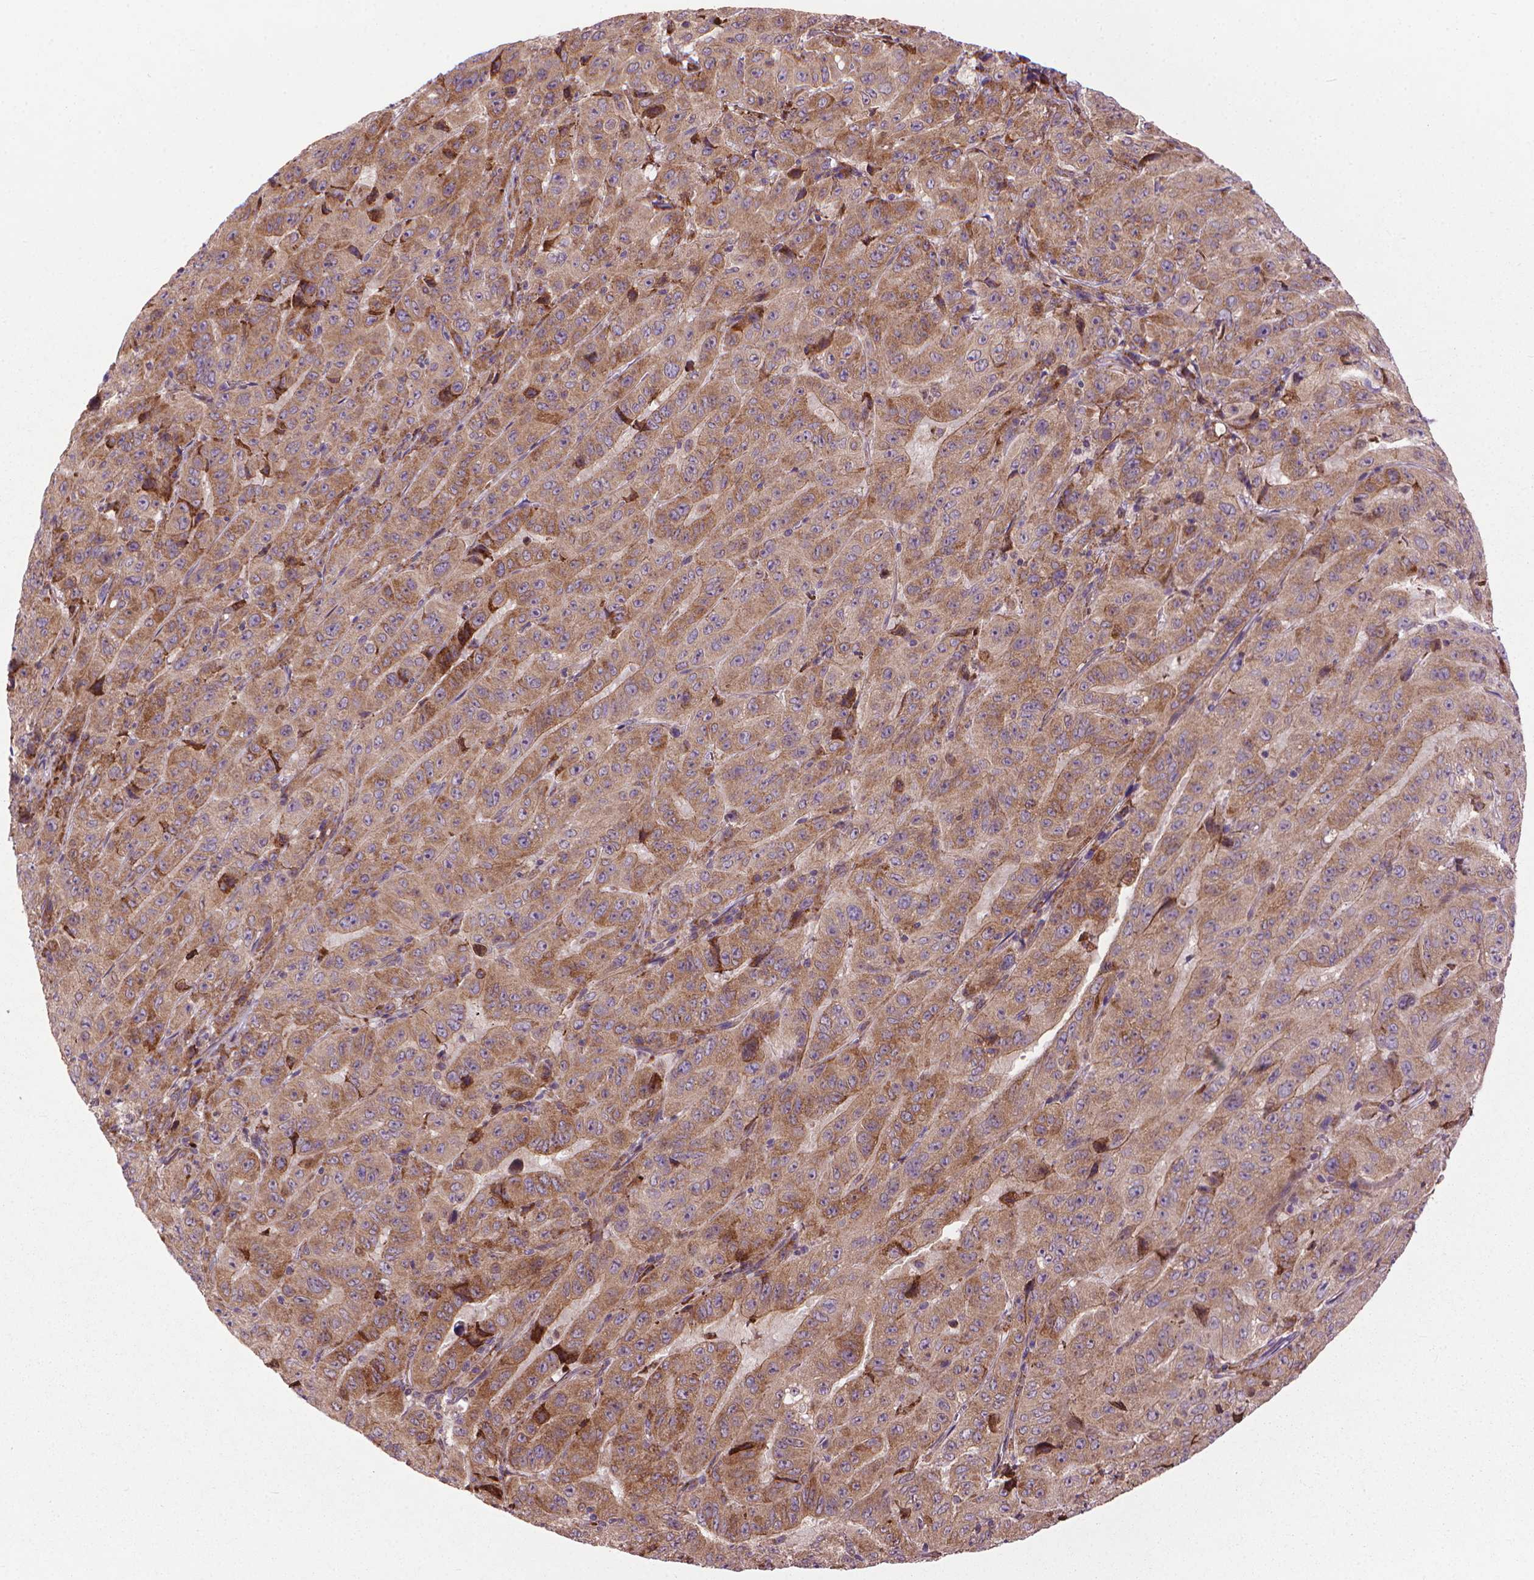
{"staining": {"intensity": "moderate", "quantity": ">75%", "location": "cytoplasmic/membranous"}, "tissue": "pancreatic cancer", "cell_type": "Tumor cells", "image_type": "cancer", "snomed": [{"axis": "morphology", "description": "Adenocarcinoma, NOS"}, {"axis": "topography", "description": "Pancreas"}], "caption": "Immunohistochemistry of human adenocarcinoma (pancreatic) shows medium levels of moderate cytoplasmic/membranous expression in about >75% of tumor cells. (IHC, brightfield microscopy, high magnification).", "gene": "MYH14", "patient": {"sex": "male", "age": 63}}